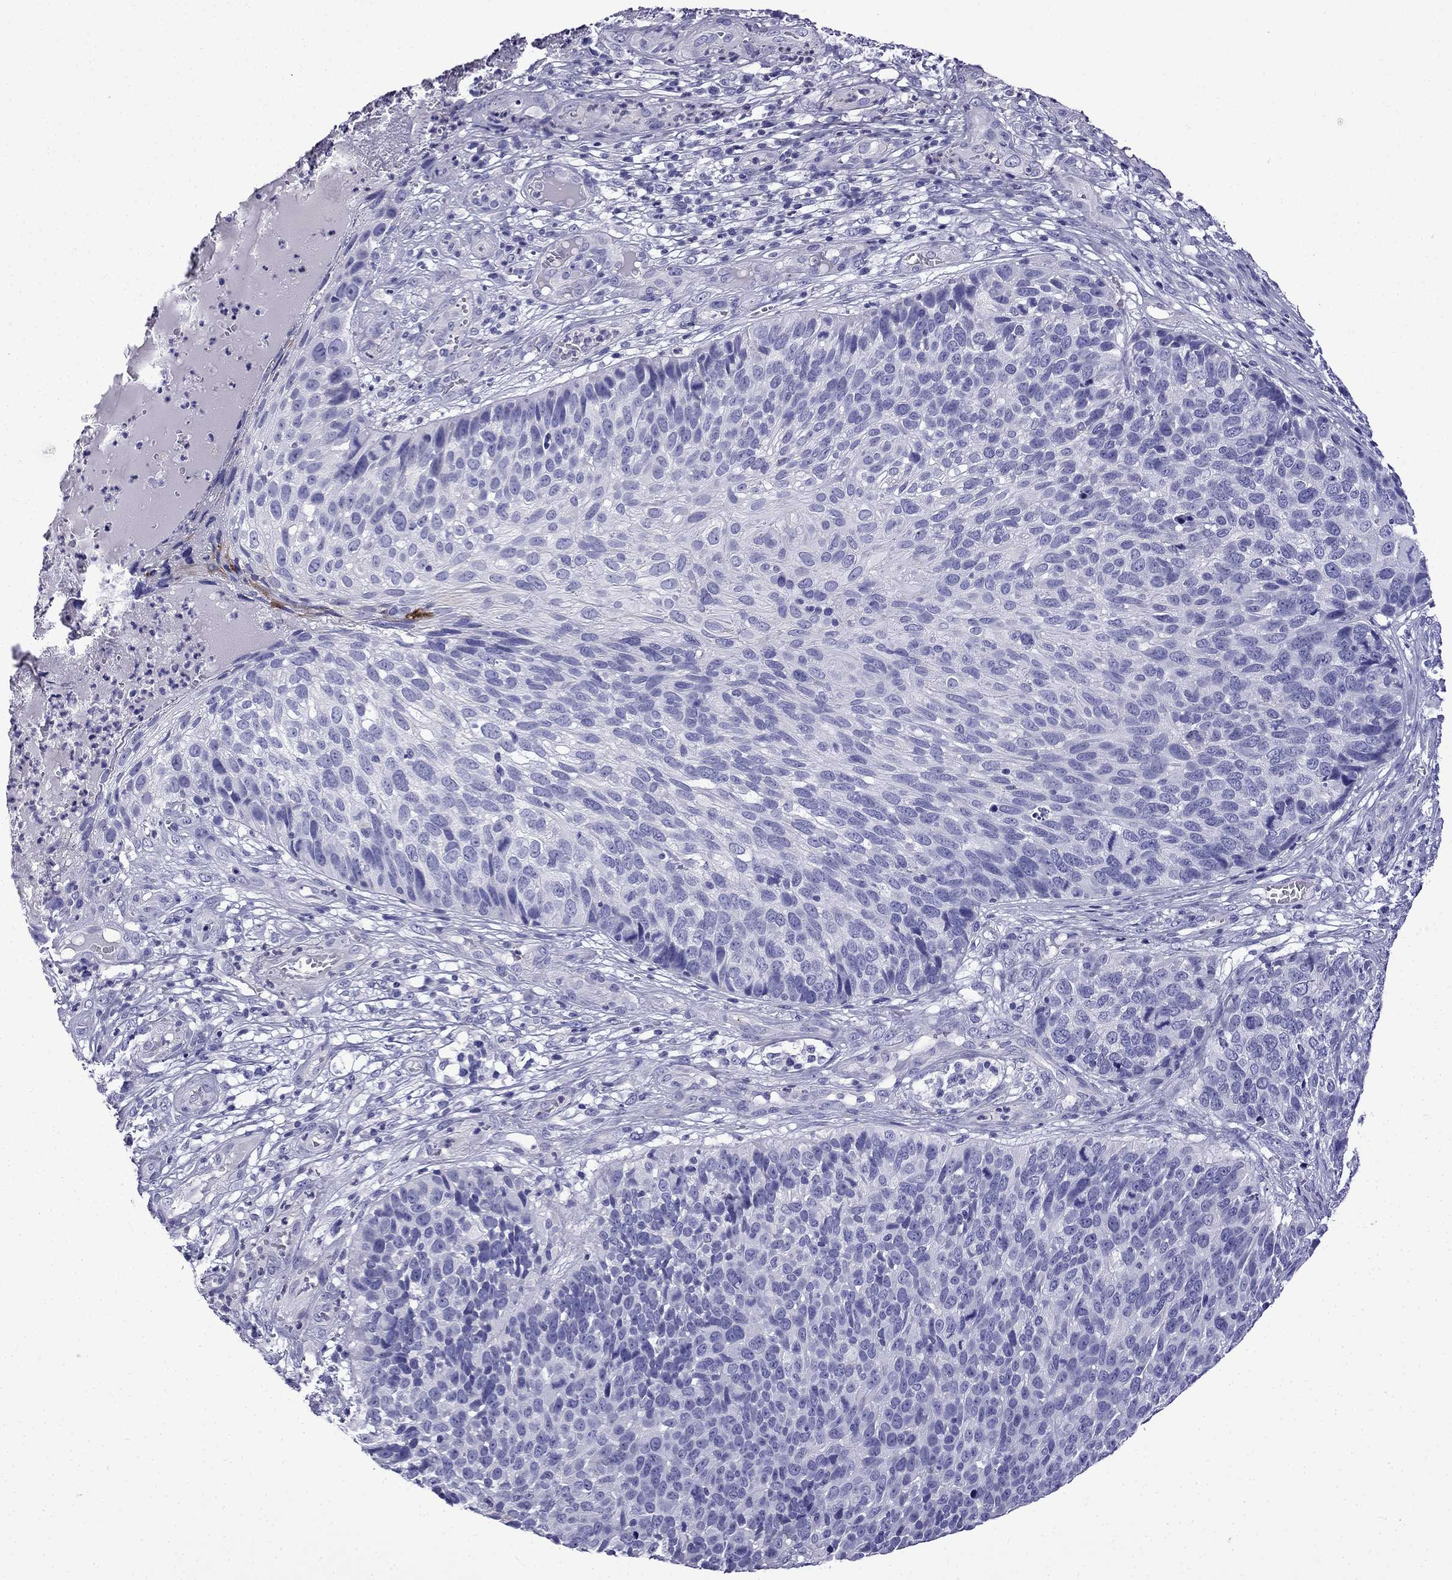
{"staining": {"intensity": "negative", "quantity": "none", "location": "none"}, "tissue": "skin cancer", "cell_type": "Tumor cells", "image_type": "cancer", "snomed": [{"axis": "morphology", "description": "Squamous cell carcinoma, NOS"}, {"axis": "topography", "description": "Skin"}], "caption": "A histopathology image of squamous cell carcinoma (skin) stained for a protein demonstrates no brown staining in tumor cells.", "gene": "ERC2", "patient": {"sex": "male", "age": 92}}